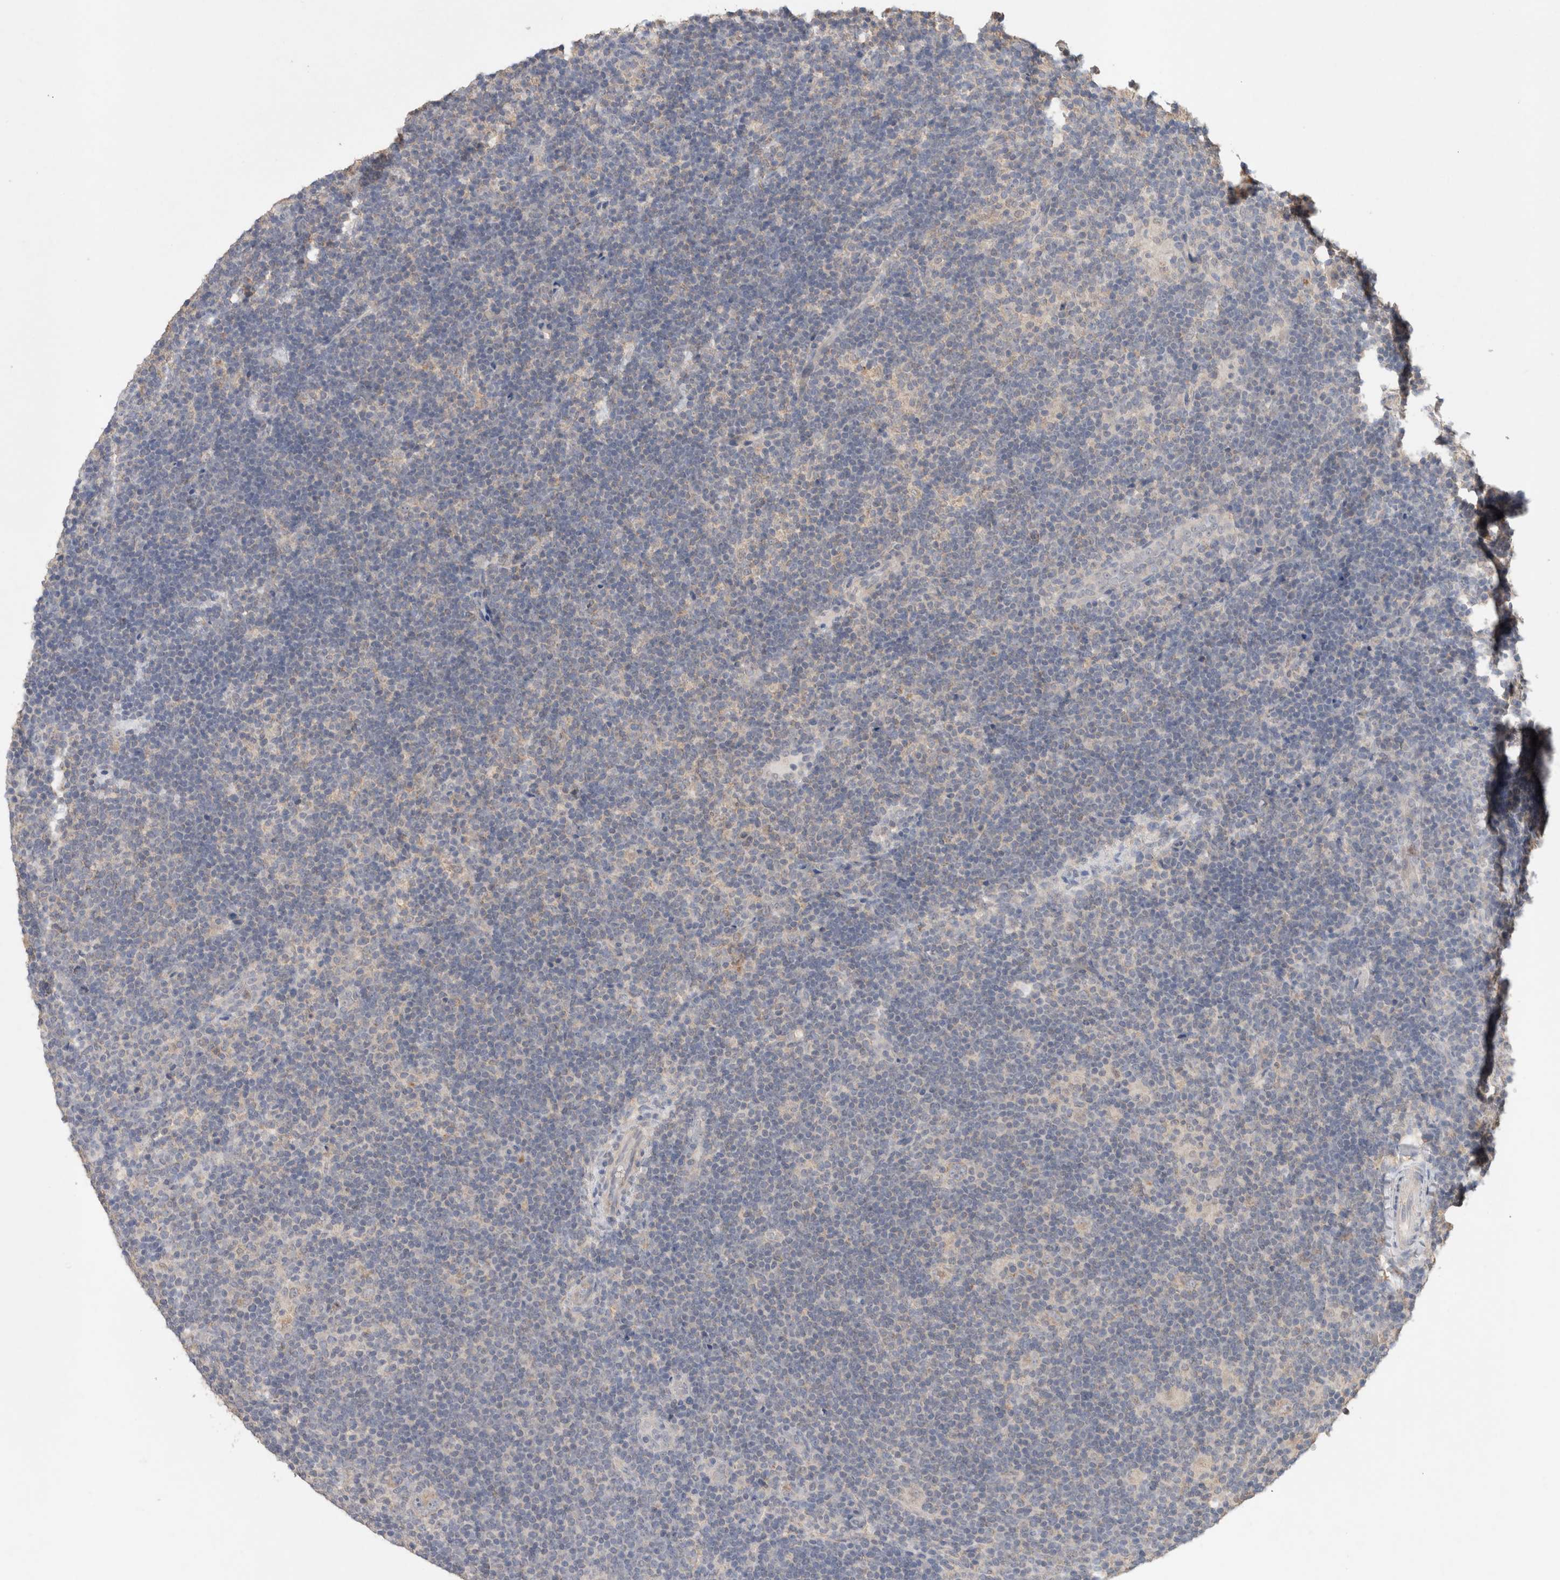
{"staining": {"intensity": "negative", "quantity": "none", "location": "none"}, "tissue": "lymphoma", "cell_type": "Tumor cells", "image_type": "cancer", "snomed": [{"axis": "morphology", "description": "Hodgkin's disease, NOS"}, {"axis": "topography", "description": "Lymph node"}], "caption": "IHC of Hodgkin's disease reveals no expression in tumor cells.", "gene": "RAB14", "patient": {"sex": "female", "age": 57}}